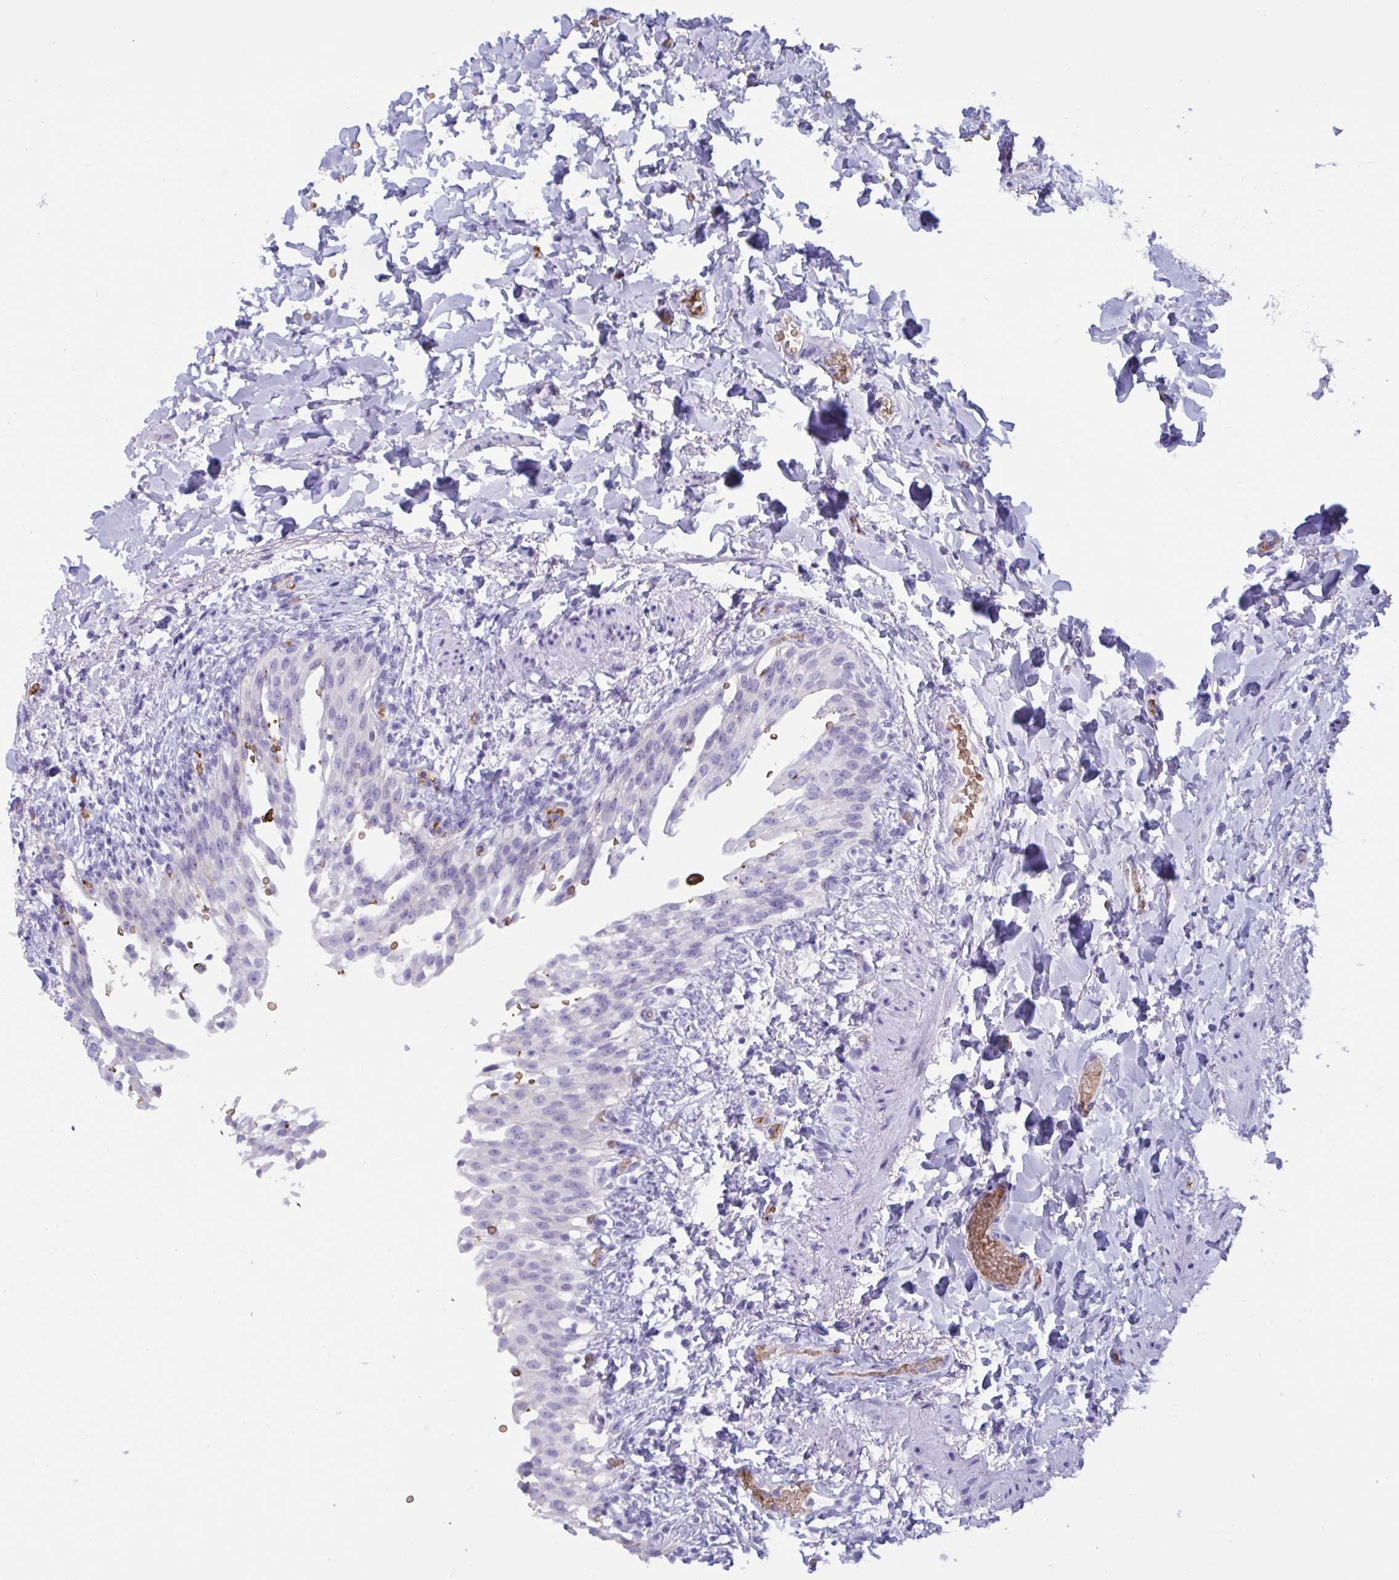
{"staining": {"intensity": "negative", "quantity": "none", "location": "none"}, "tissue": "urinary bladder", "cell_type": "Urothelial cells", "image_type": "normal", "snomed": [{"axis": "morphology", "description": "Normal tissue, NOS"}, {"axis": "topography", "description": "Urinary bladder"}, {"axis": "topography", "description": "Peripheral nerve tissue"}], "caption": "This is an IHC histopathology image of normal human urinary bladder. There is no positivity in urothelial cells.", "gene": "SLC2A1", "patient": {"sex": "female", "age": 60}}